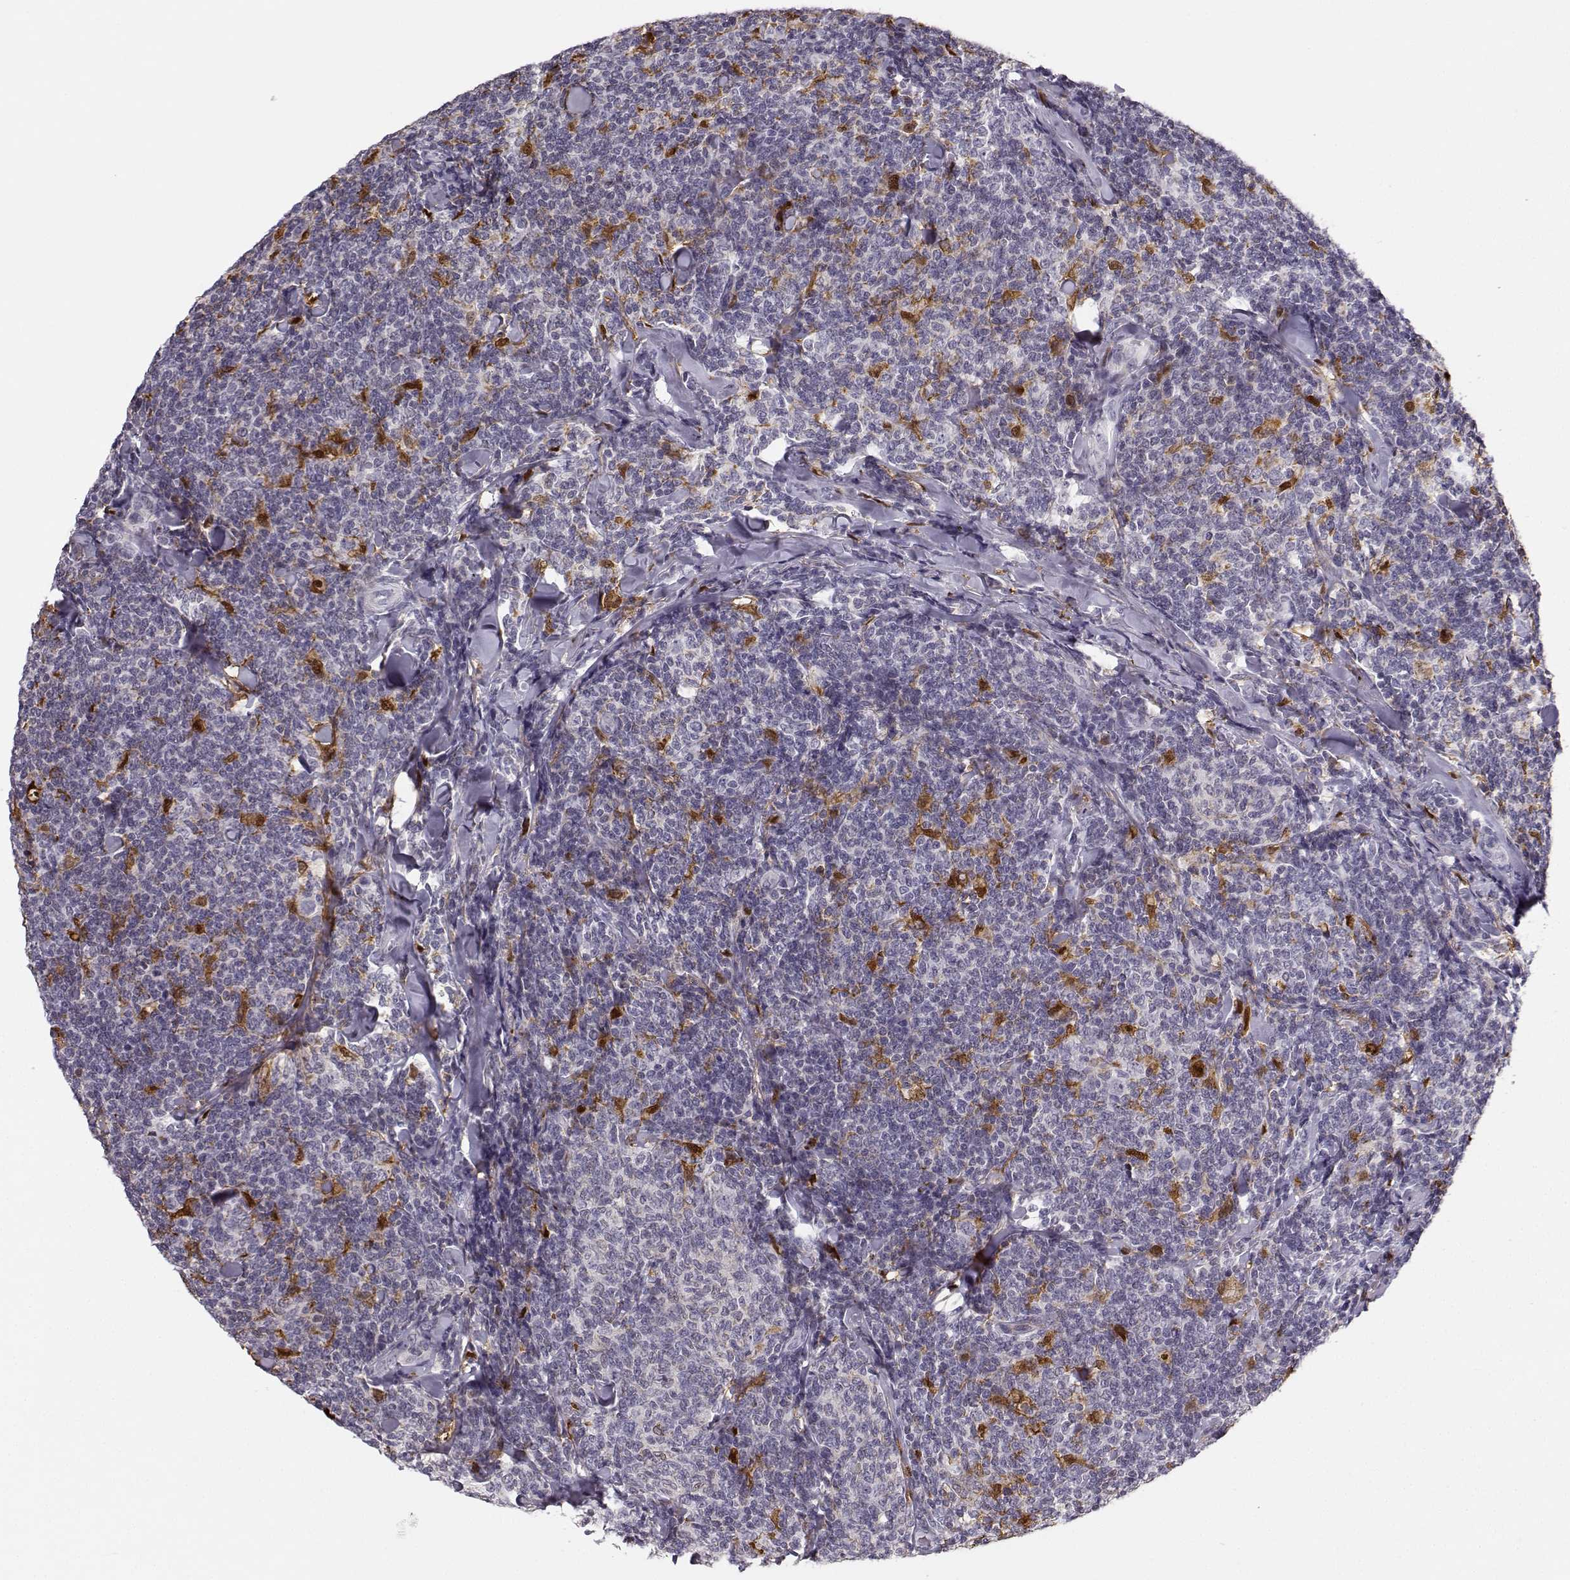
{"staining": {"intensity": "negative", "quantity": "none", "location": "none"}, "tissue": "lymphoma", "cell_type": "Tumor cells", "image_type": "cancer", "snomed": [{"axis": "morphology", "description": "Malignant lymphoma, non-Hodgkin's type, Low grade"}, {"axis": "topography", "description": "Lymph node"}], "caption": "DAB immunohistochemical staining of malignant lymphoma, non-Hodgkin's type (low-grade) displays no significant staining in tumor cells. (DAB immunohistochemistry visualized using brightfield microscopy, high magnification).", "gene": "HTR7", "patient": {"sex": "female", "age": 56}}